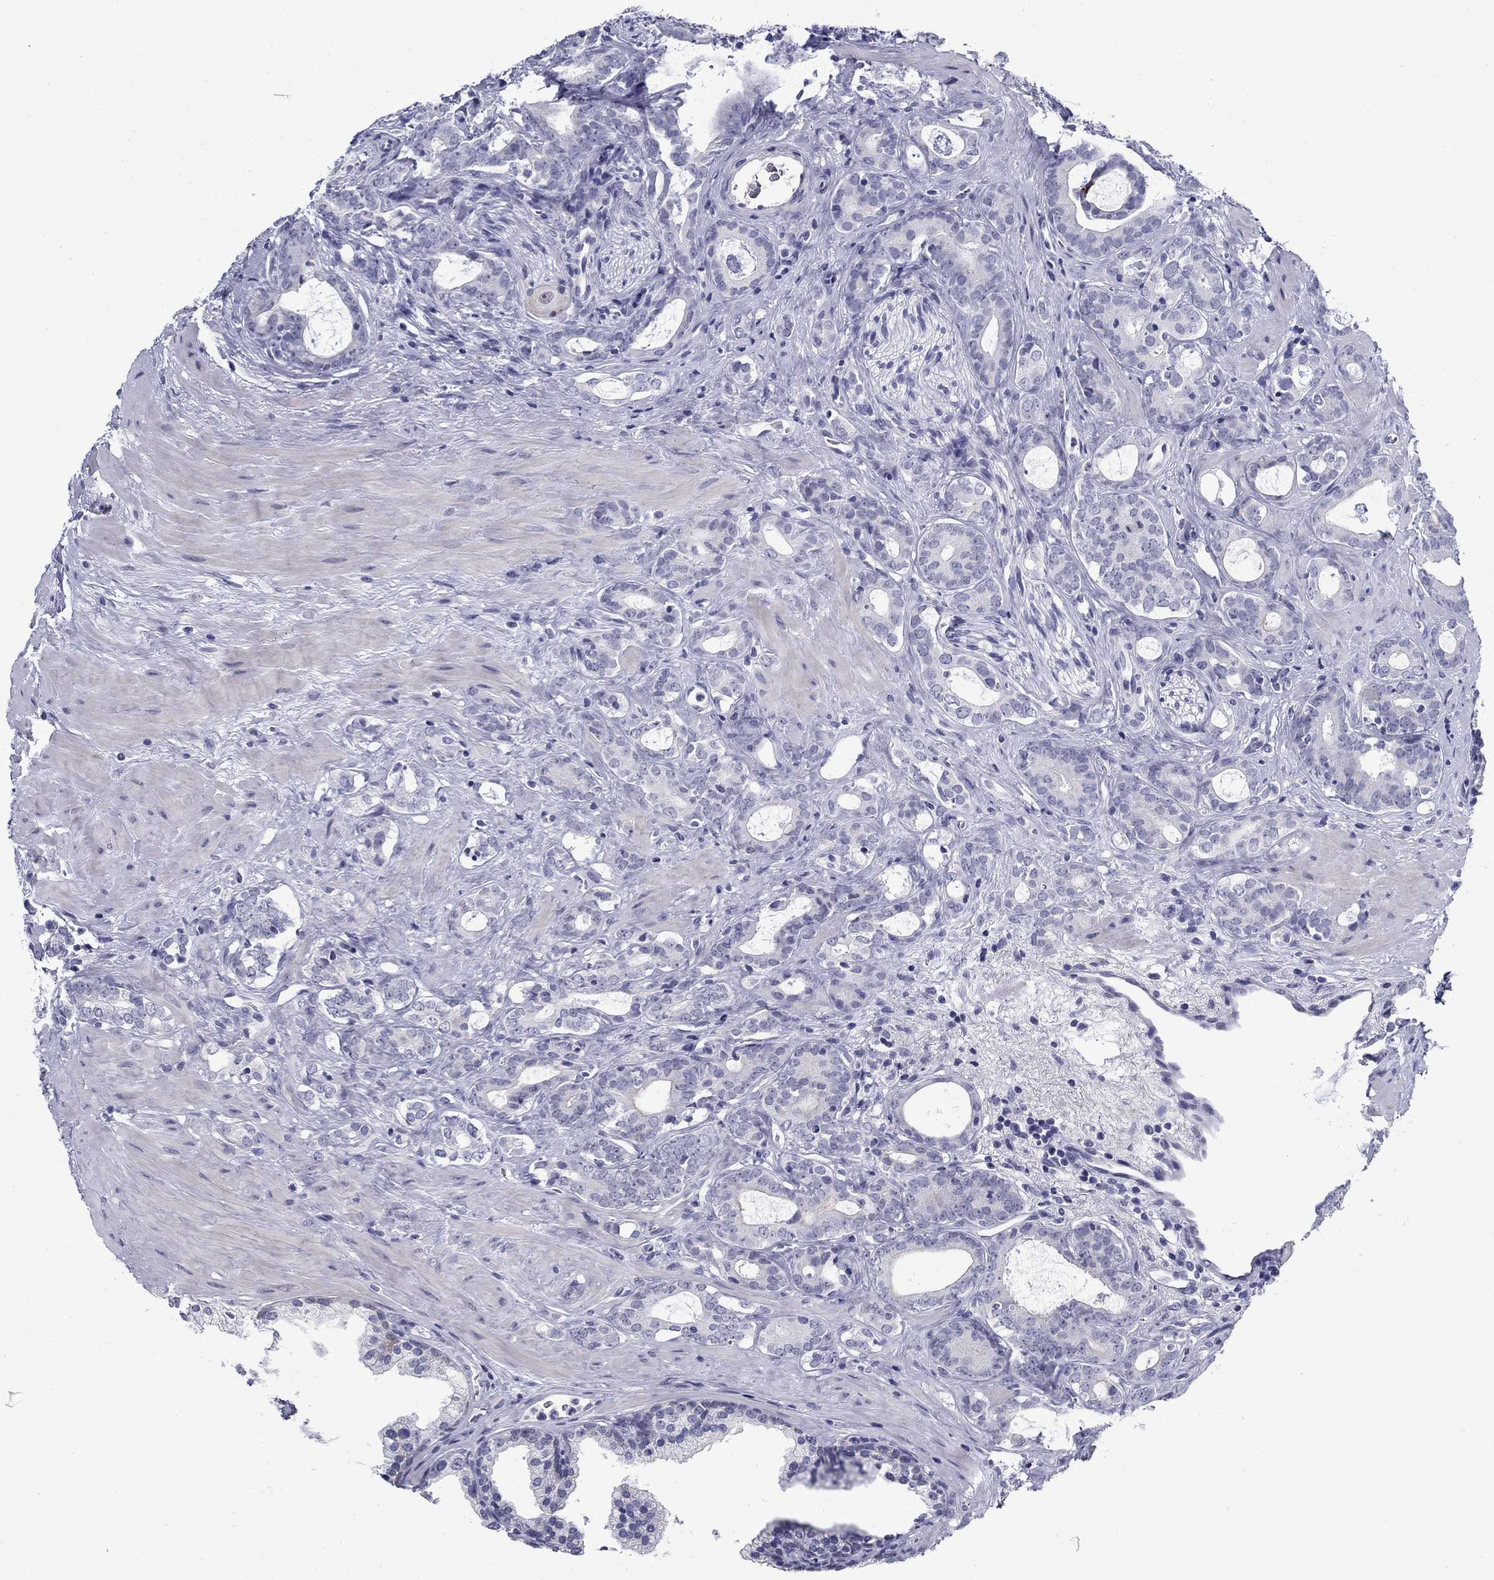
{"staining": {"intensity": "negative", "quantity": "none", "location": "none"}, "tissue": "prostate cancer", "cell_type": "Tumor cells", "image_type": "cancer", "snomed": [{"axis": "morphology", "description": "Adenocarcinoma, NOS"}, {"axis": "topography", "description": "Prostate"}], "caption": "Immunohistochemistry (IHC) of human adenocarcinoma (prostate) exhibits no expression in tumor cells.", "gene": "C4orf19", "patient": {"sex": "male", "age": 55}}